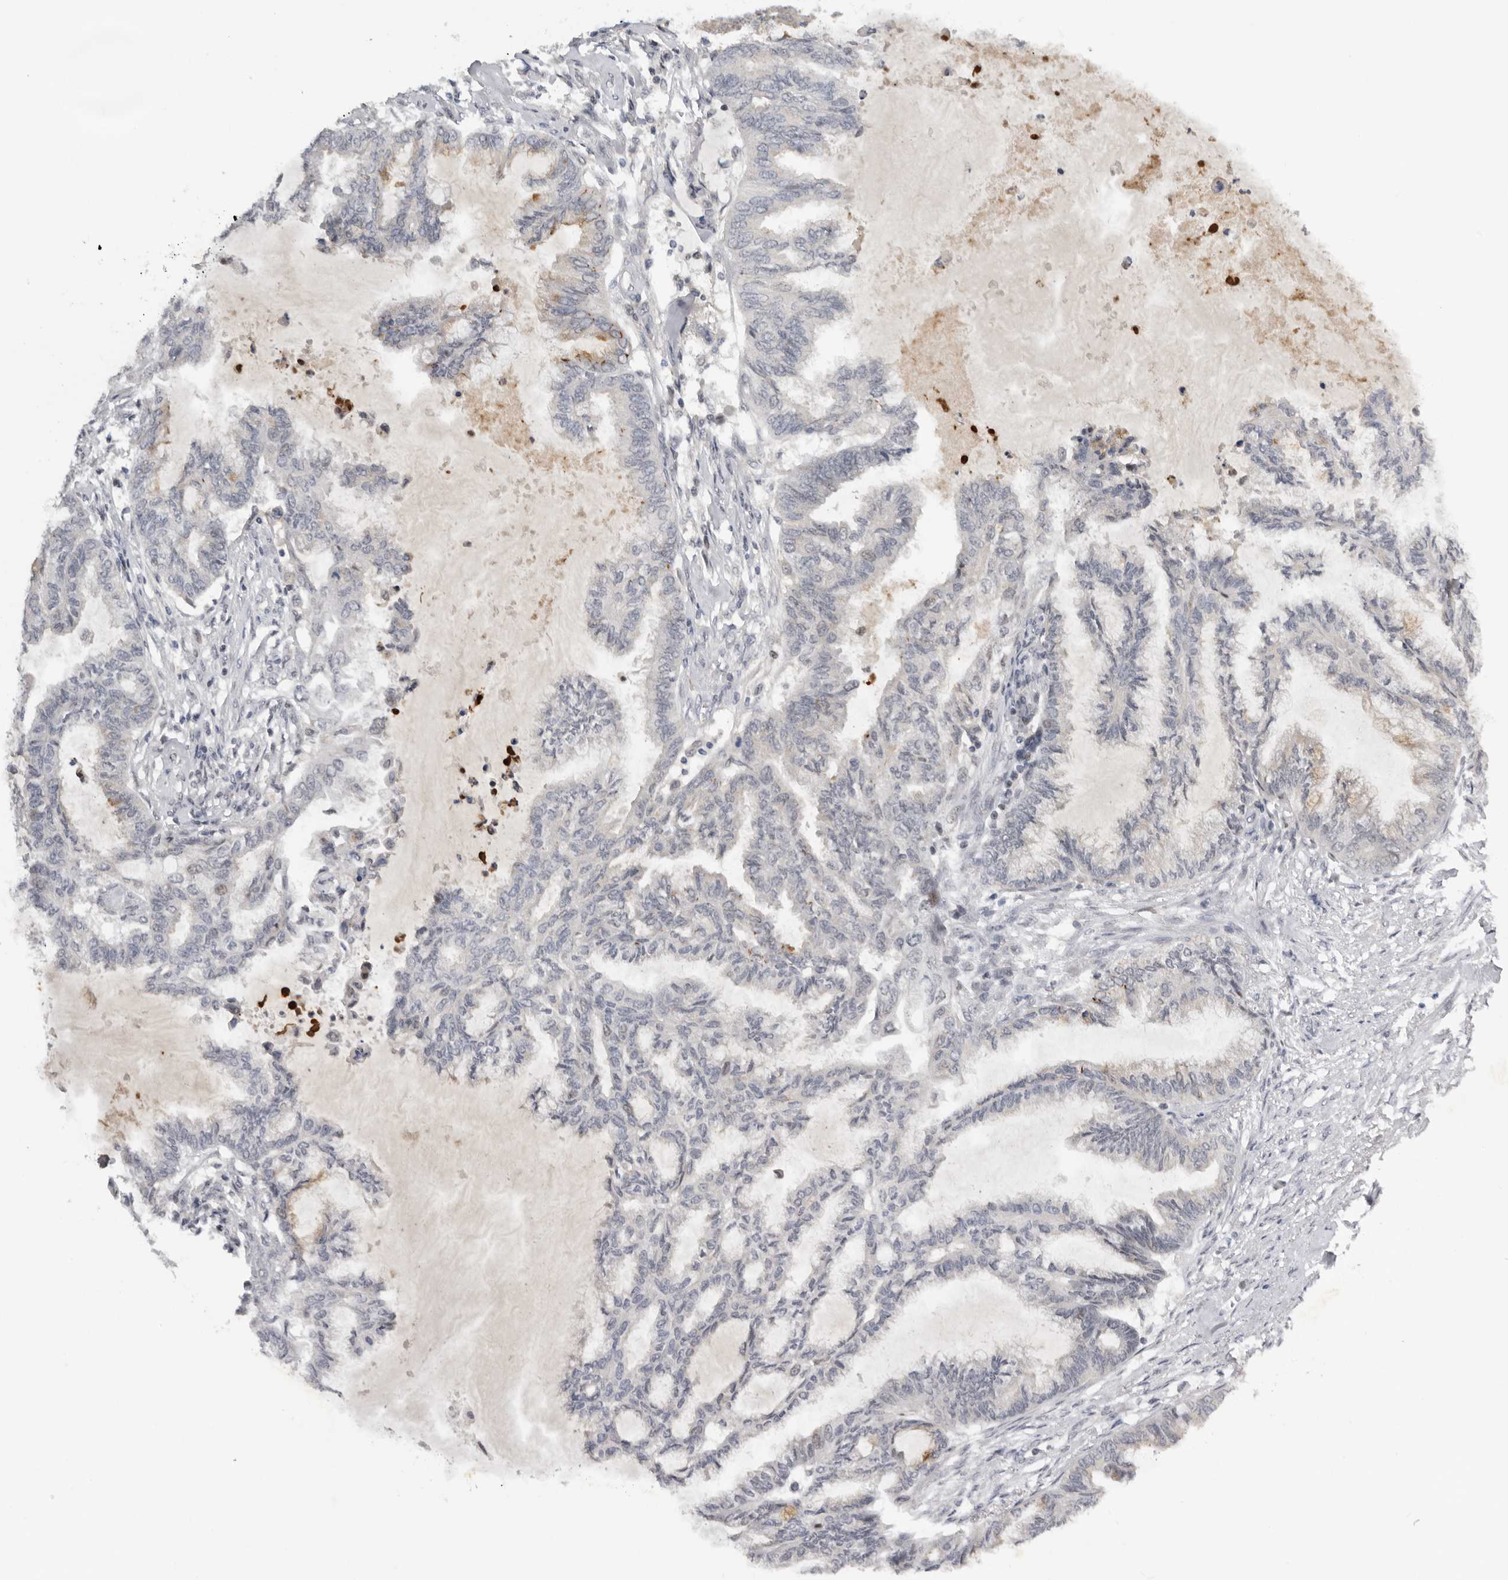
{"staining": {"intensity": "negative", "quantity": "none", "location": "none"}, "tissue": "endometrial cancer", "cell_type": "Tumor cells", "image_type": "cancer", "snomed": [{"axis": "morphology", "description": "Adenocarcinoma, NOS"}, {"axis": "topography", "description": "Endometrium"}], "caption": "An IHC photomicrograph of endometrial cancer is shown. There is no staining in tumor cells of endometrial cancer. Brightfield microscopy of IHC stained with DAB (brown) and hematoxylin (blue), captured at high magnification.", "gene": "KIF2B", "patient": {"sex": "female", "age": 86}}